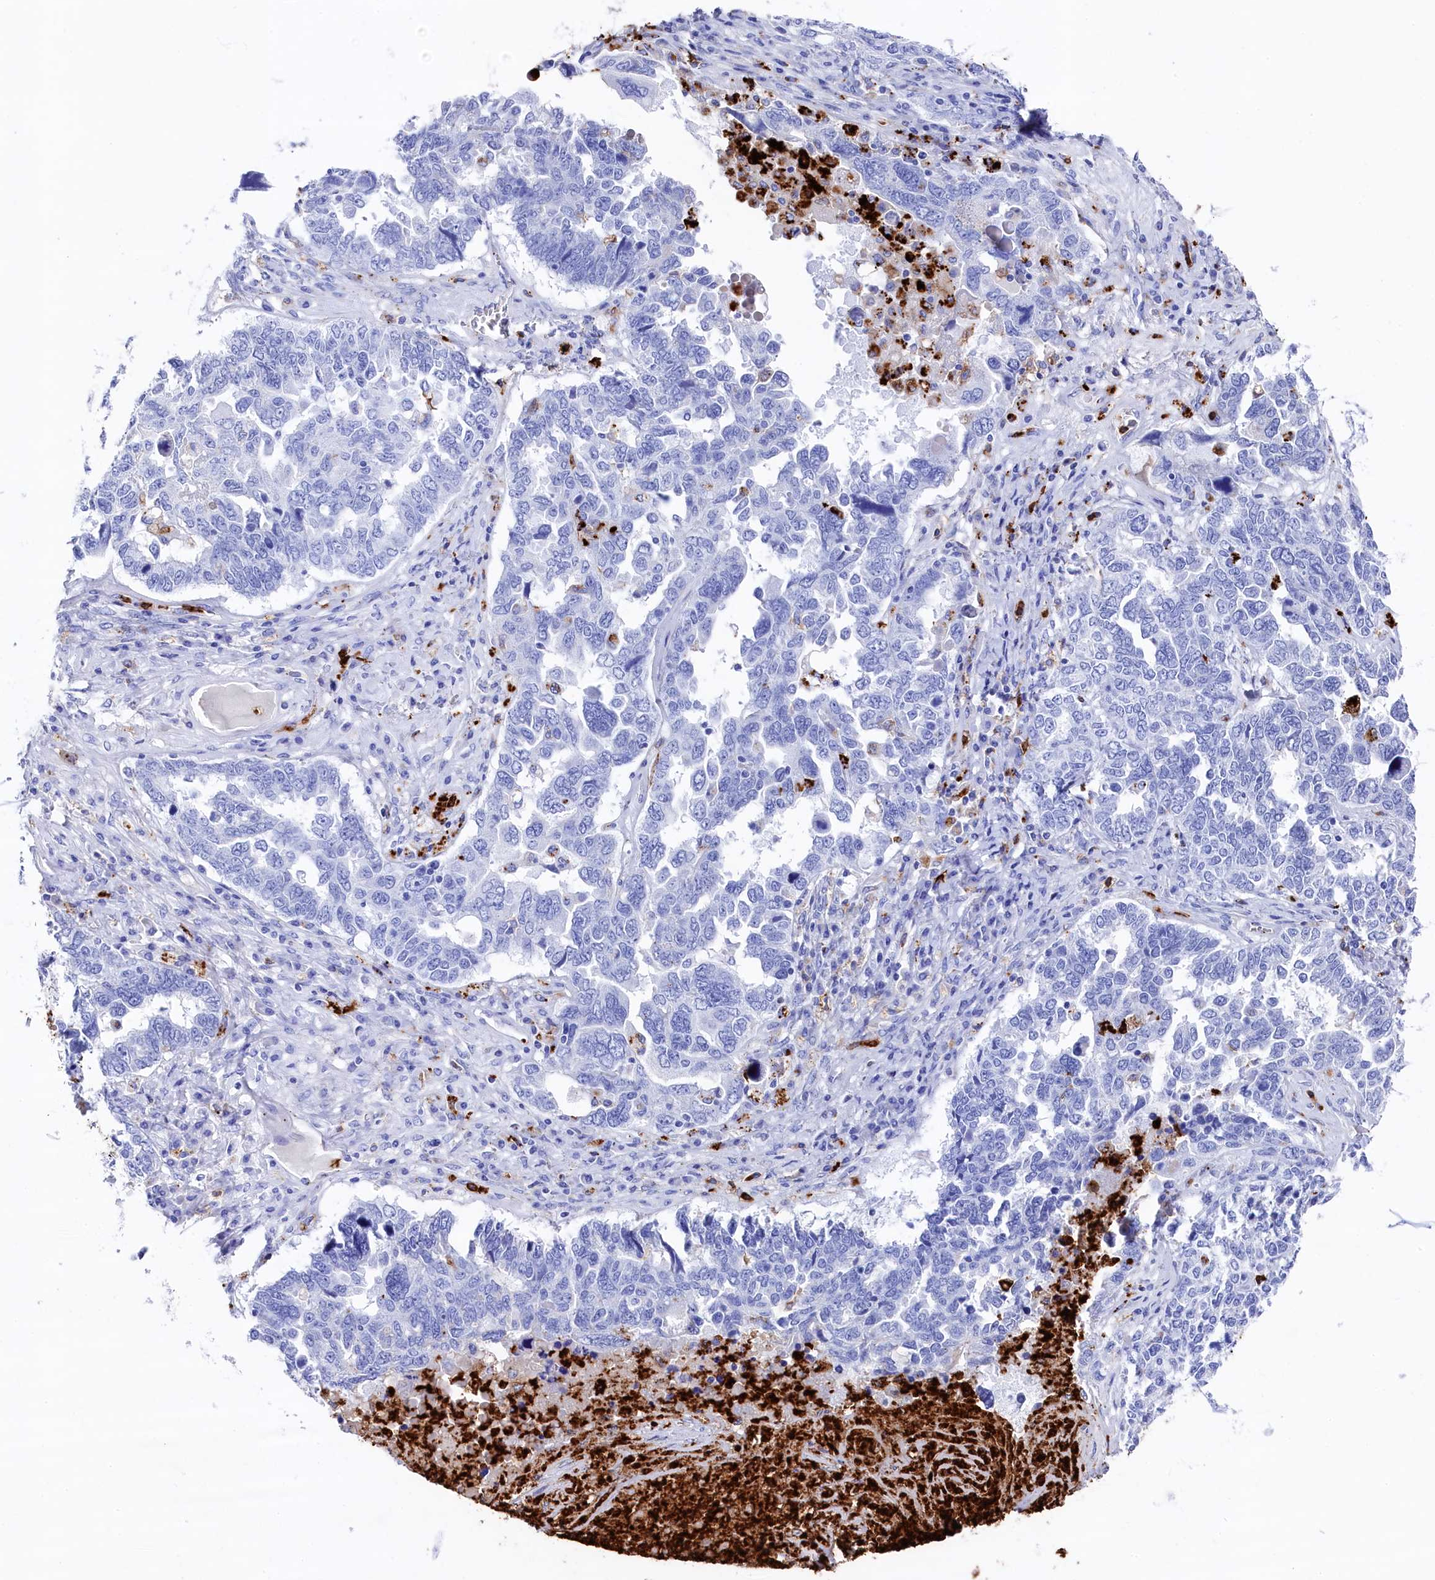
{"staining": {"intensity": "negative", "quantity": "none", "location": "none"}, "tissue": "ovarian cancer", "cell_type": "Tumor cells", "image_type": "cancer", "snomed": [{"axis": "morphology", "description": "Carcinoma, endometroid"}, {"axis": "topography", "description": "Ovary"}], "caption": "The photomicrograph reveals no staining of tumor cells in ovarian cancer (endometroid carcinoma). (Immunohistochemistry, brightfield microscopy, high magnification).", "gene": "PLAC8", "patient": {"sex": "female", "age": 62}}